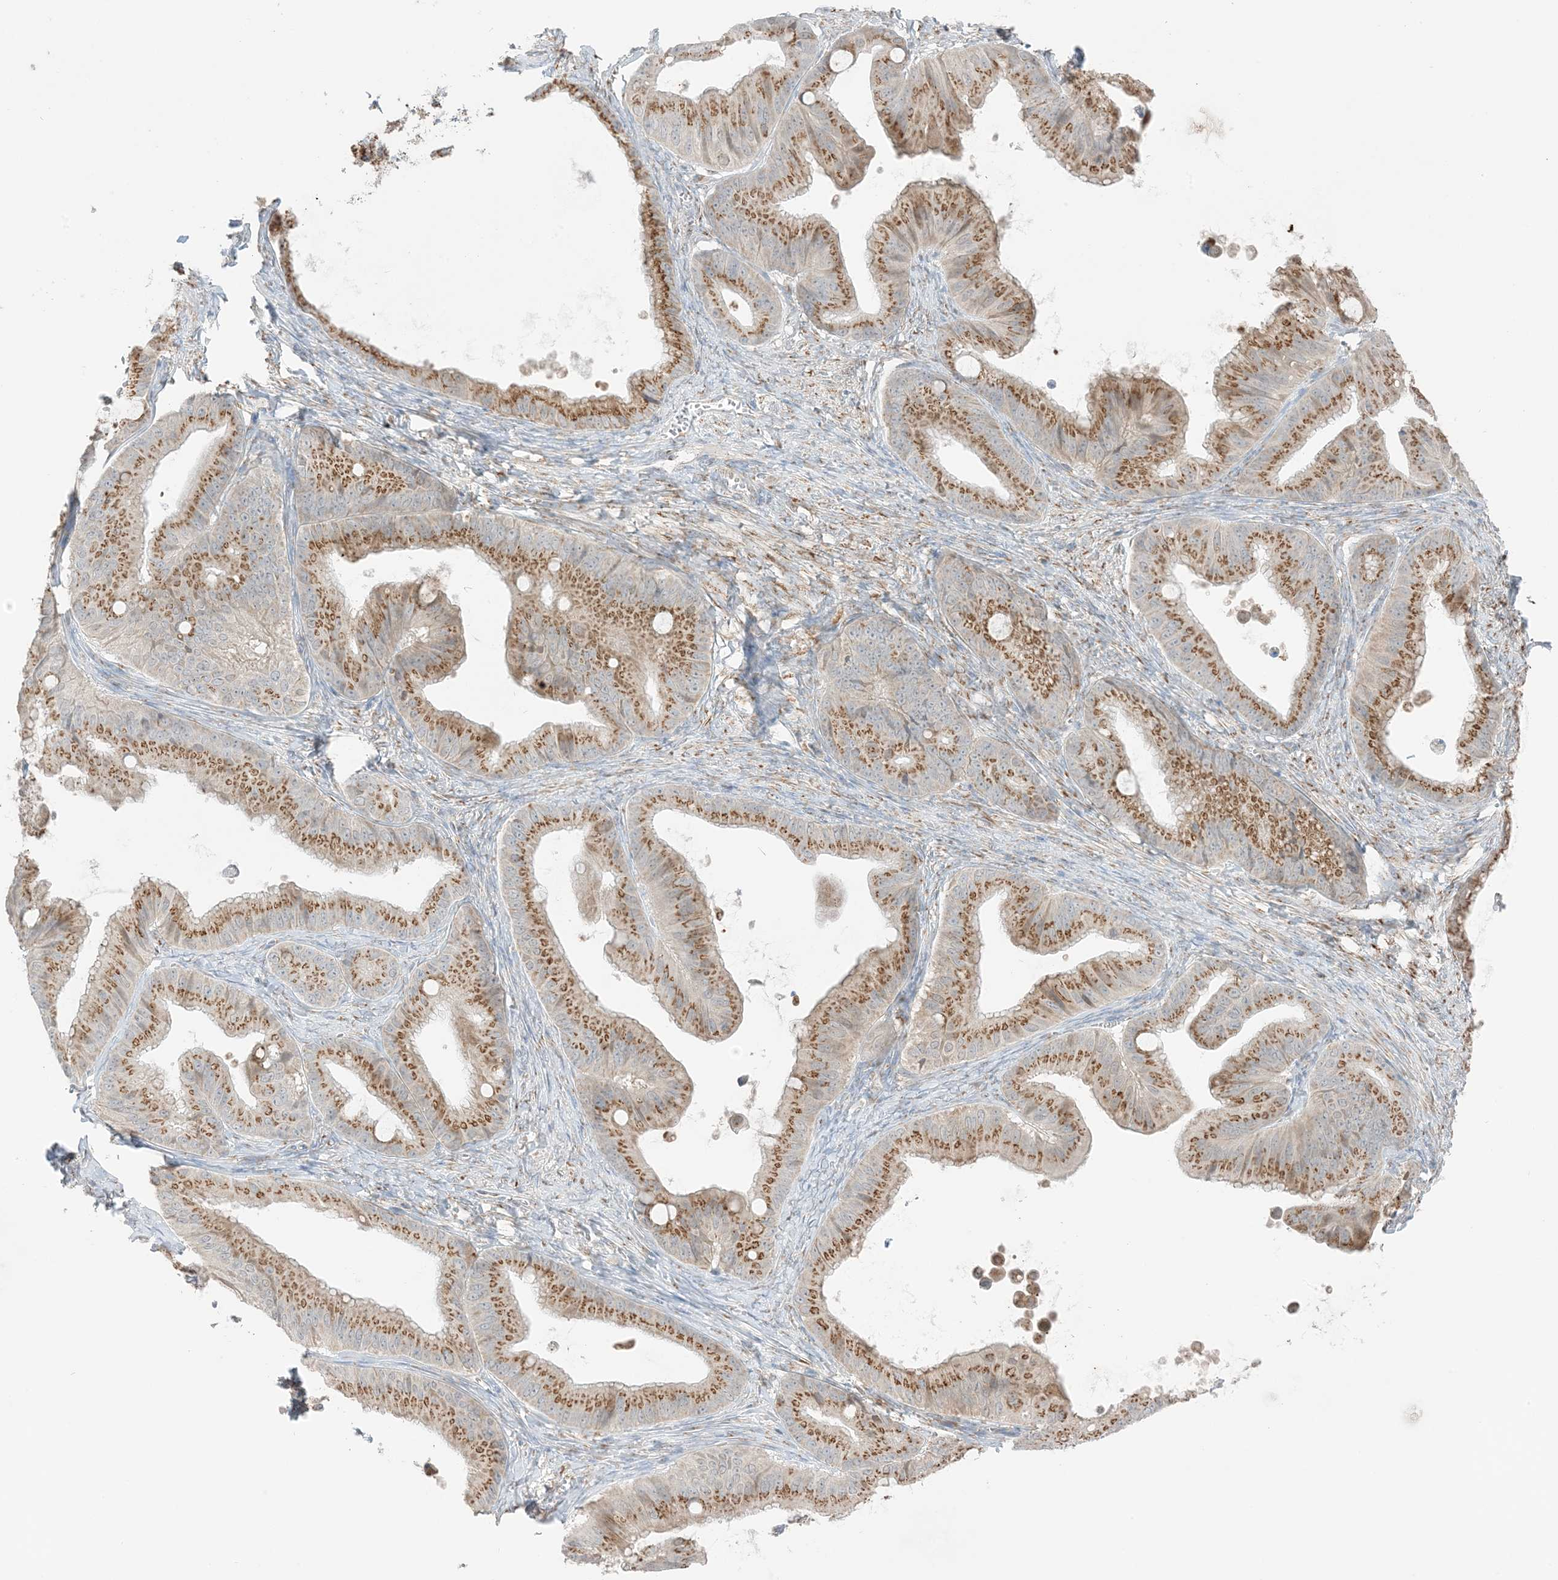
{"staining": {"intensity": "moderate", "quantity": ">75%", "location": "cytoplasmic/membranous"}, "tissue": "ovarian cancer", "cell_type": "Tumor cells", "image_type": "cancer", "snomed": [{"axis": "morphology", "description": "Cystadenocarcinoma, mucinous, NOS"}, {"axis": "topography", "description": "Ovary"}], "caption": "Immunohistochemistry (IHC) micrograph of ovarian mucinous cystadenocarcinoma stained for a protein (brown), which exhibits medium levels of moderate cytoplasmic/membranous positivity in about >75% of tumor cells.", "gene": "SLC25A12", "patient": {"sex": "female", "age": 71}}